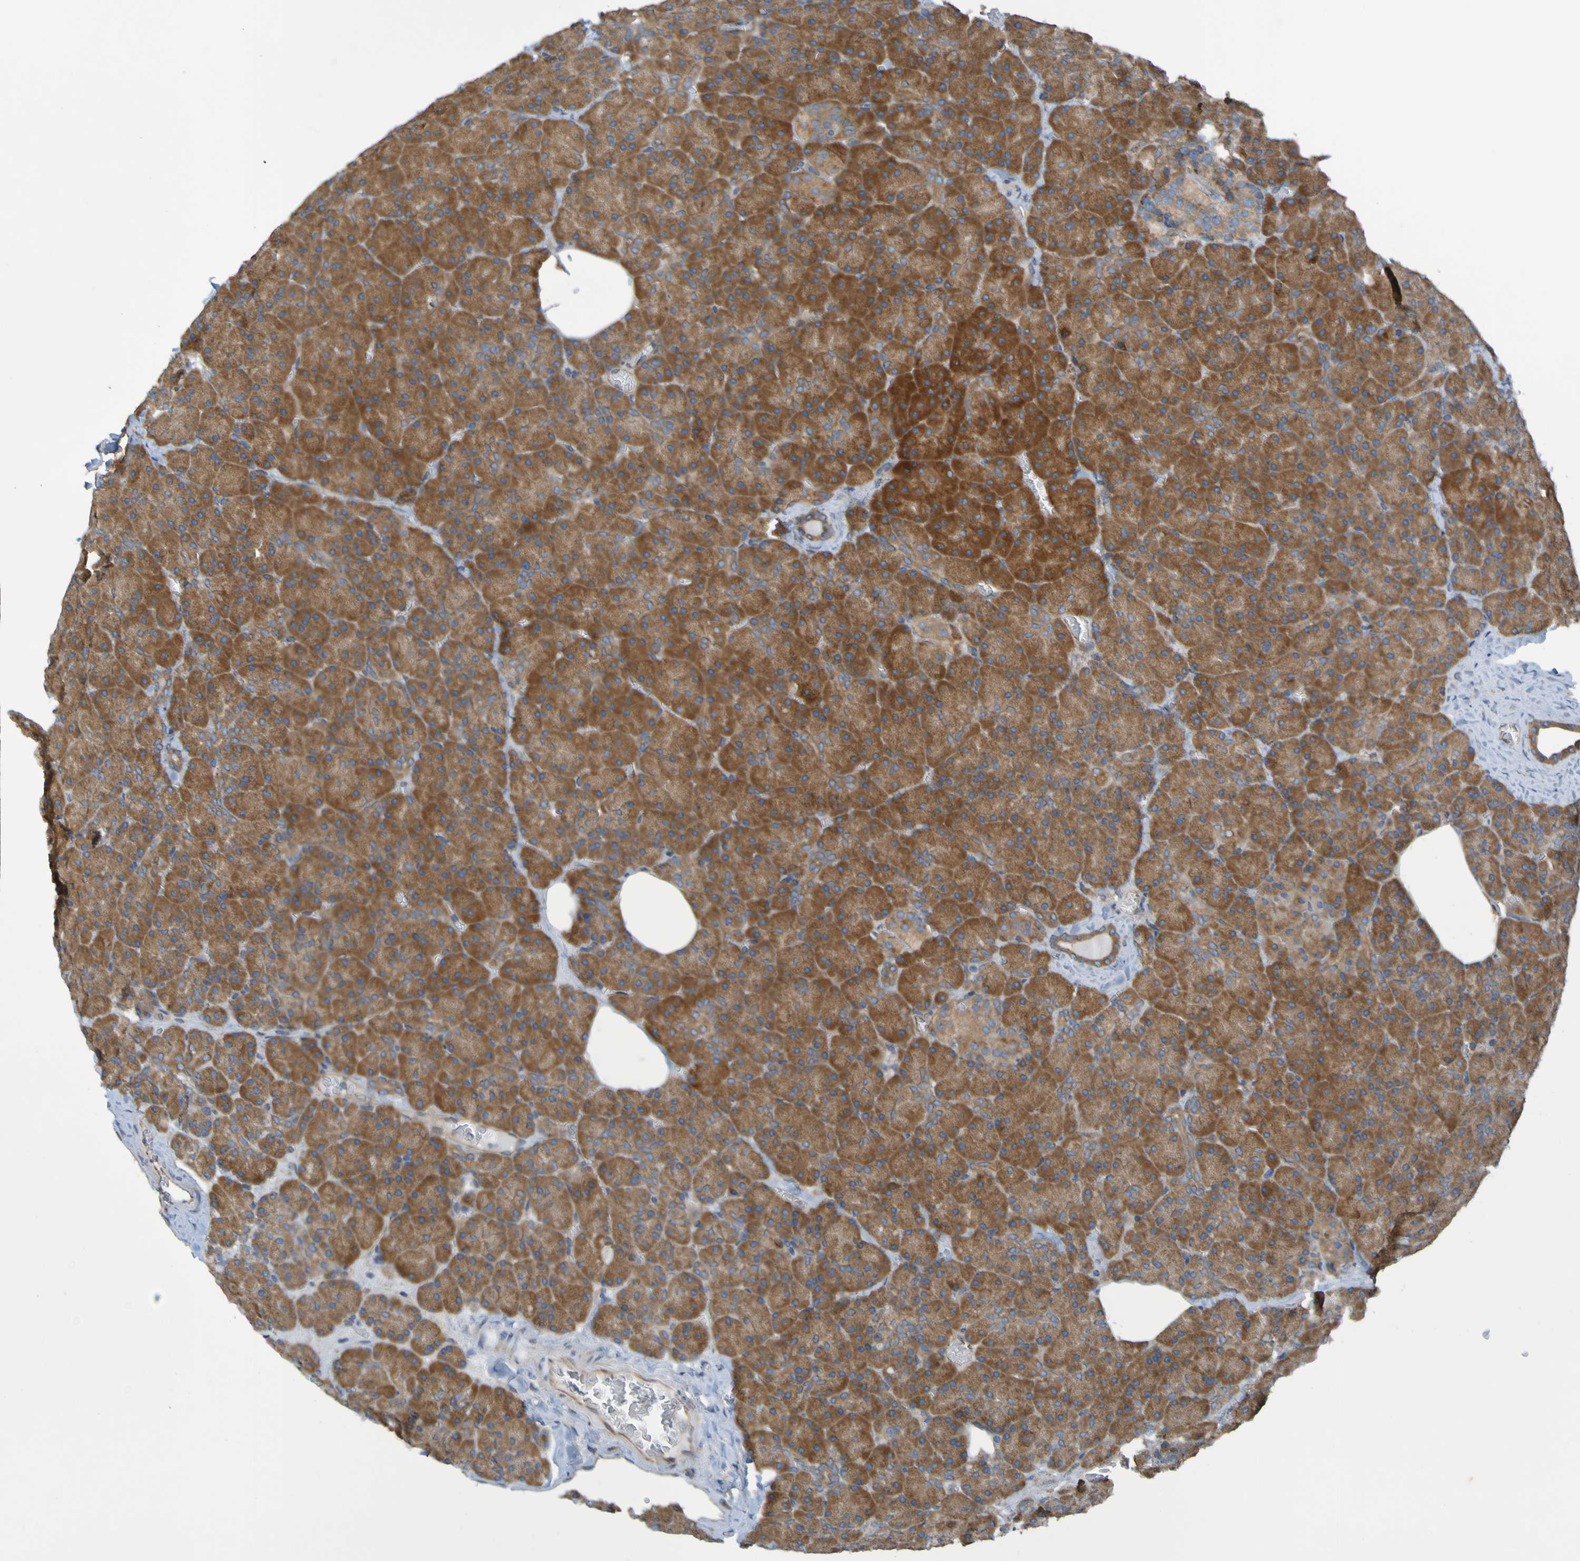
{"staining": {"intensity": "moderate", "quantity": ">75%", "location": "cytoplasmic/membranous"}, "tissue": "pancreas", "cell_type": "Exocrine glandular cells", "image_type": "normal", "snomed": [{"axis": "morphology", "description": "Normal tissue, NOS"}, {"axis": "topography", "description": "Pancreas"}], "caption": "Approximately >75% of exocrine glandular cells in unremarkable pancreas show moderate cytoplasmic/membranous protein staining as visualized by brown immunohistochemical staining.", "gene": "DNAJC4", "patient": {"sex": "female", "age": 35}}